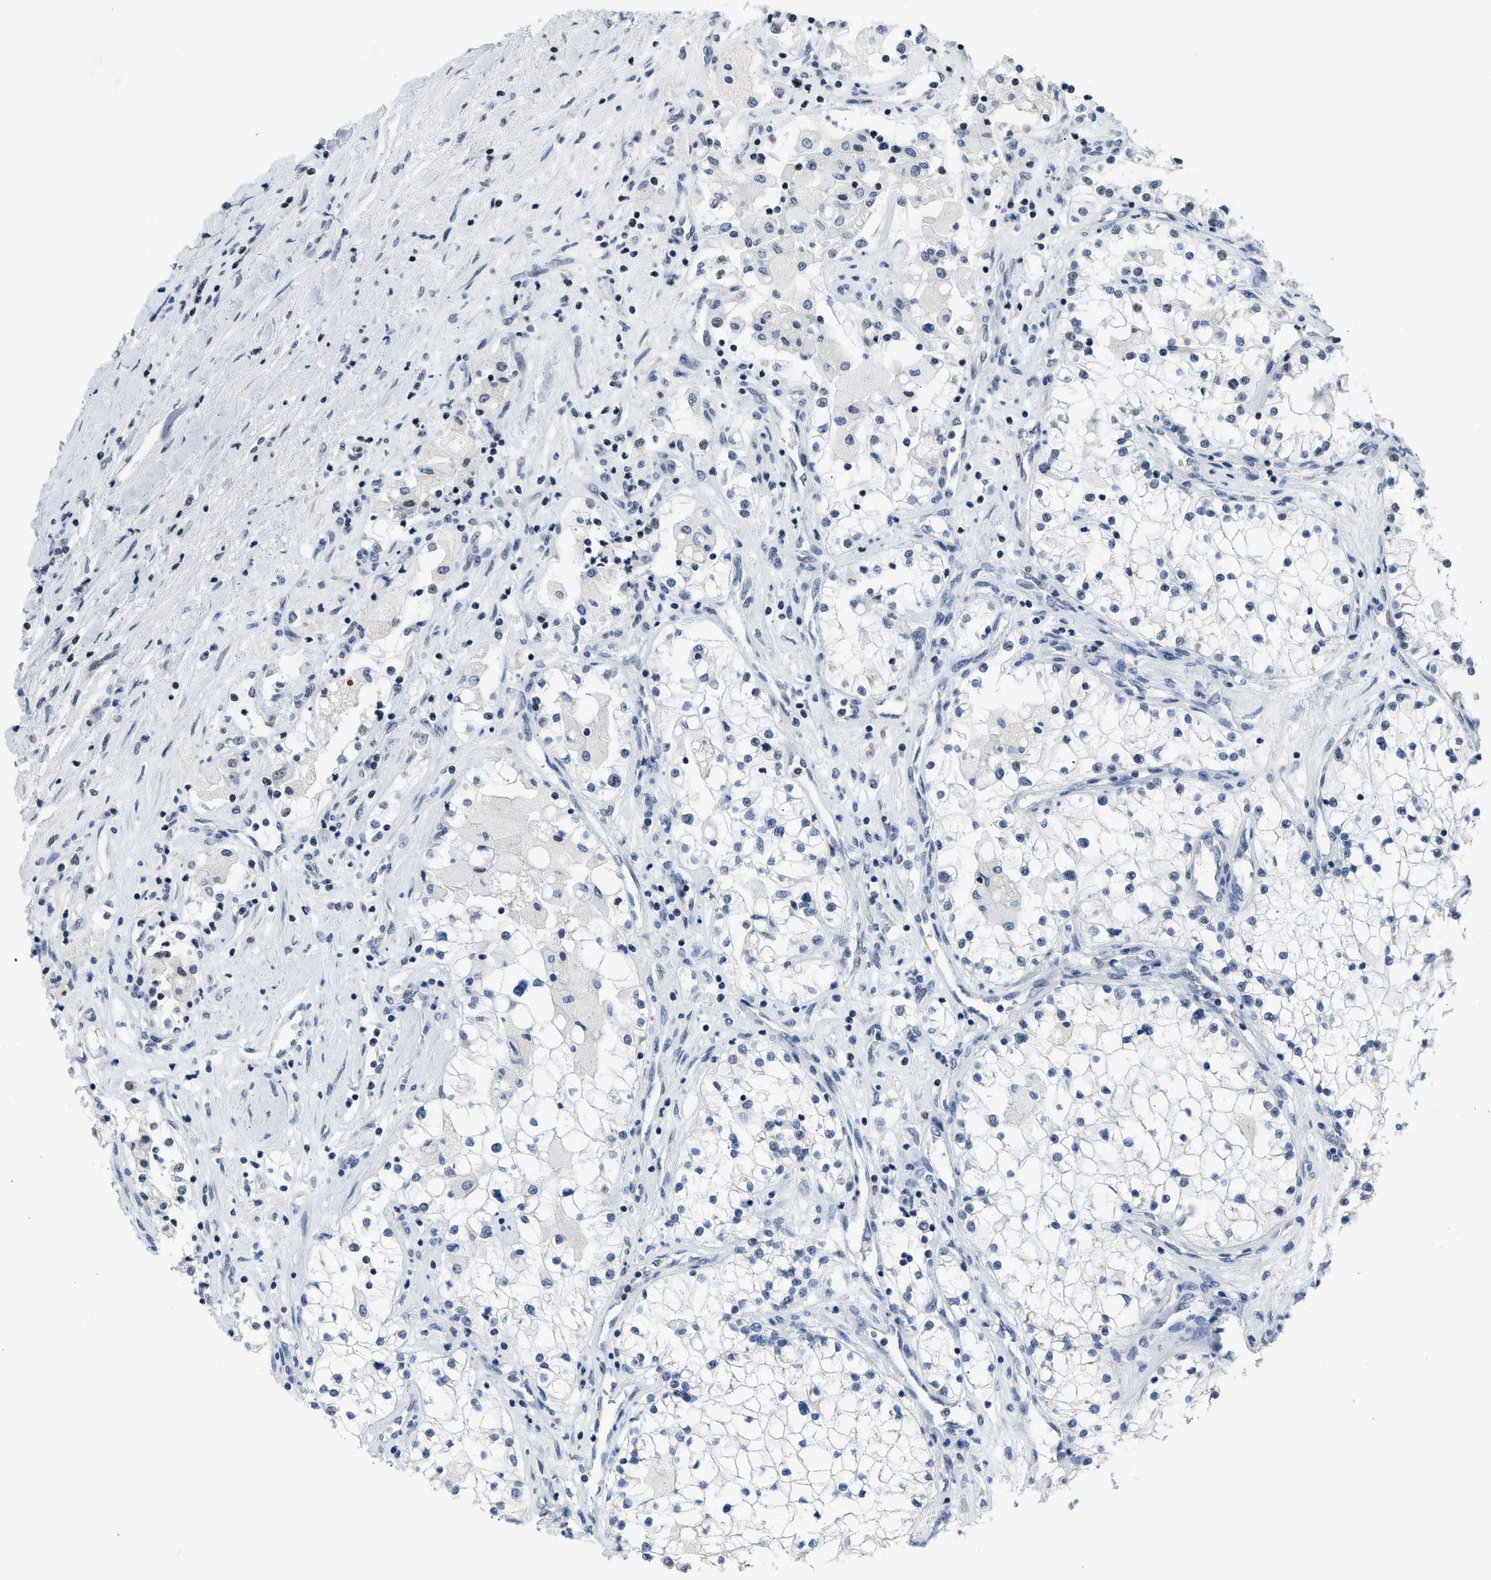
{"staining": {"intensity": "weak", "quantity": "<25%", "location": "nuclear"}, "tissue": "renal cancer", "cell_type": "Tumor cells", "image_type": "cancer", "snomed": [{"axis": "morphology", "description": "Adenocarcinoma, NOS"}, {"axis": "topography", "description": "Kidney"}], "caption": "Tumor cells are negative for brown protein staining in renal adenocarcinoma.", "gene": "TERF2IP", "patient": {"sex": "male", "age": 68}}